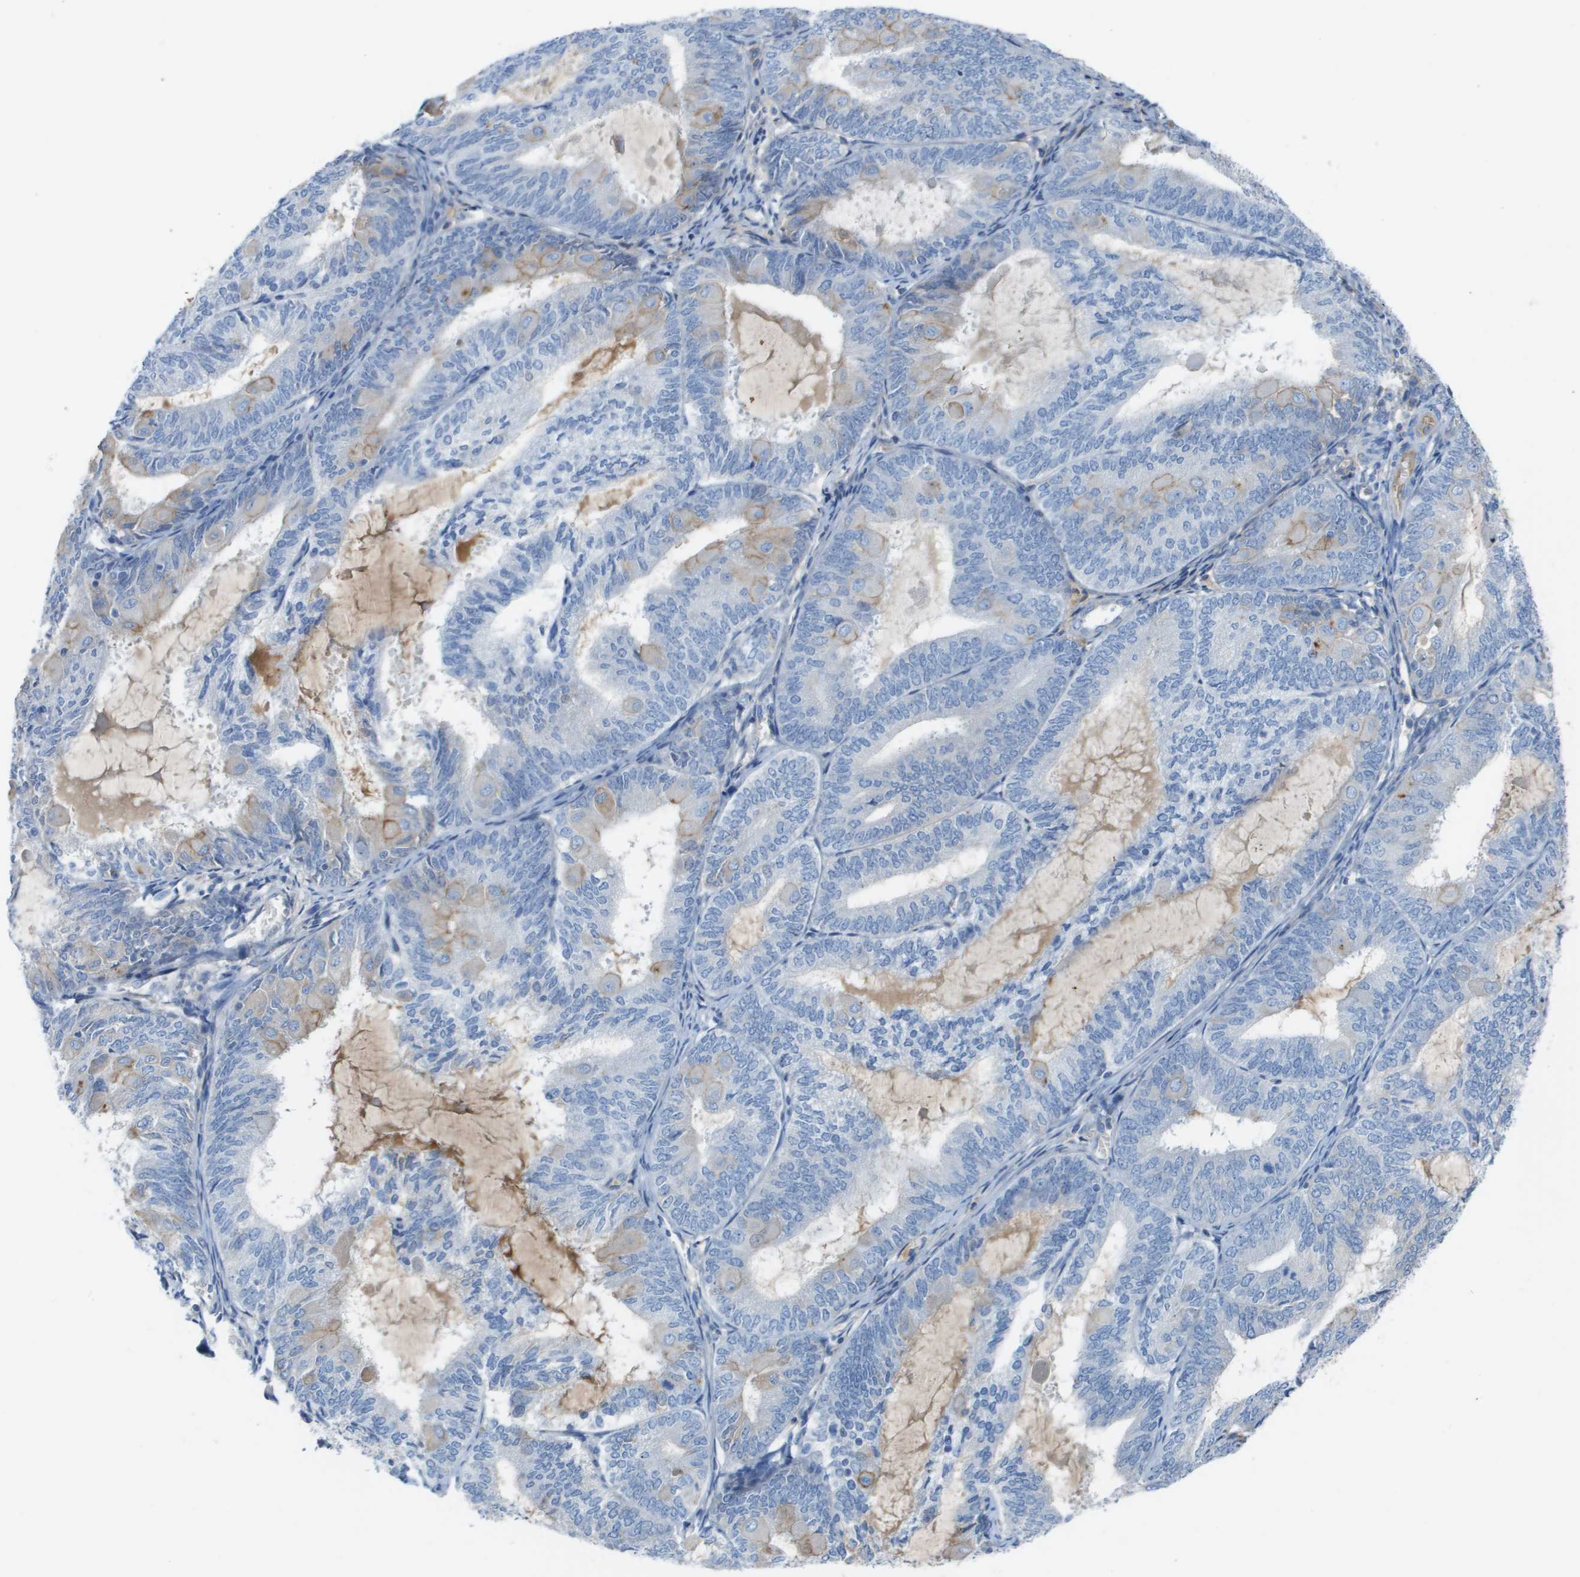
{"staining": {"intensity": "negative", "quantity": "none", "location": "none"}, "tissue": "endometrial cancer", "cell_type": "Tumor cells", "image_type": "cancer", "snomed": [{"axis": "morphology", "description": "Adenocarcinoma, NOS"}, {"axis": "topography", "description": "Endometrium"}], "caption": "This is a photomicrograph of immunohistochemistry staining of endometrial cancer, which shows no positivity in tumor cells.", "gene": "CD46", "patient": {"sex": "female", "age": 81}}